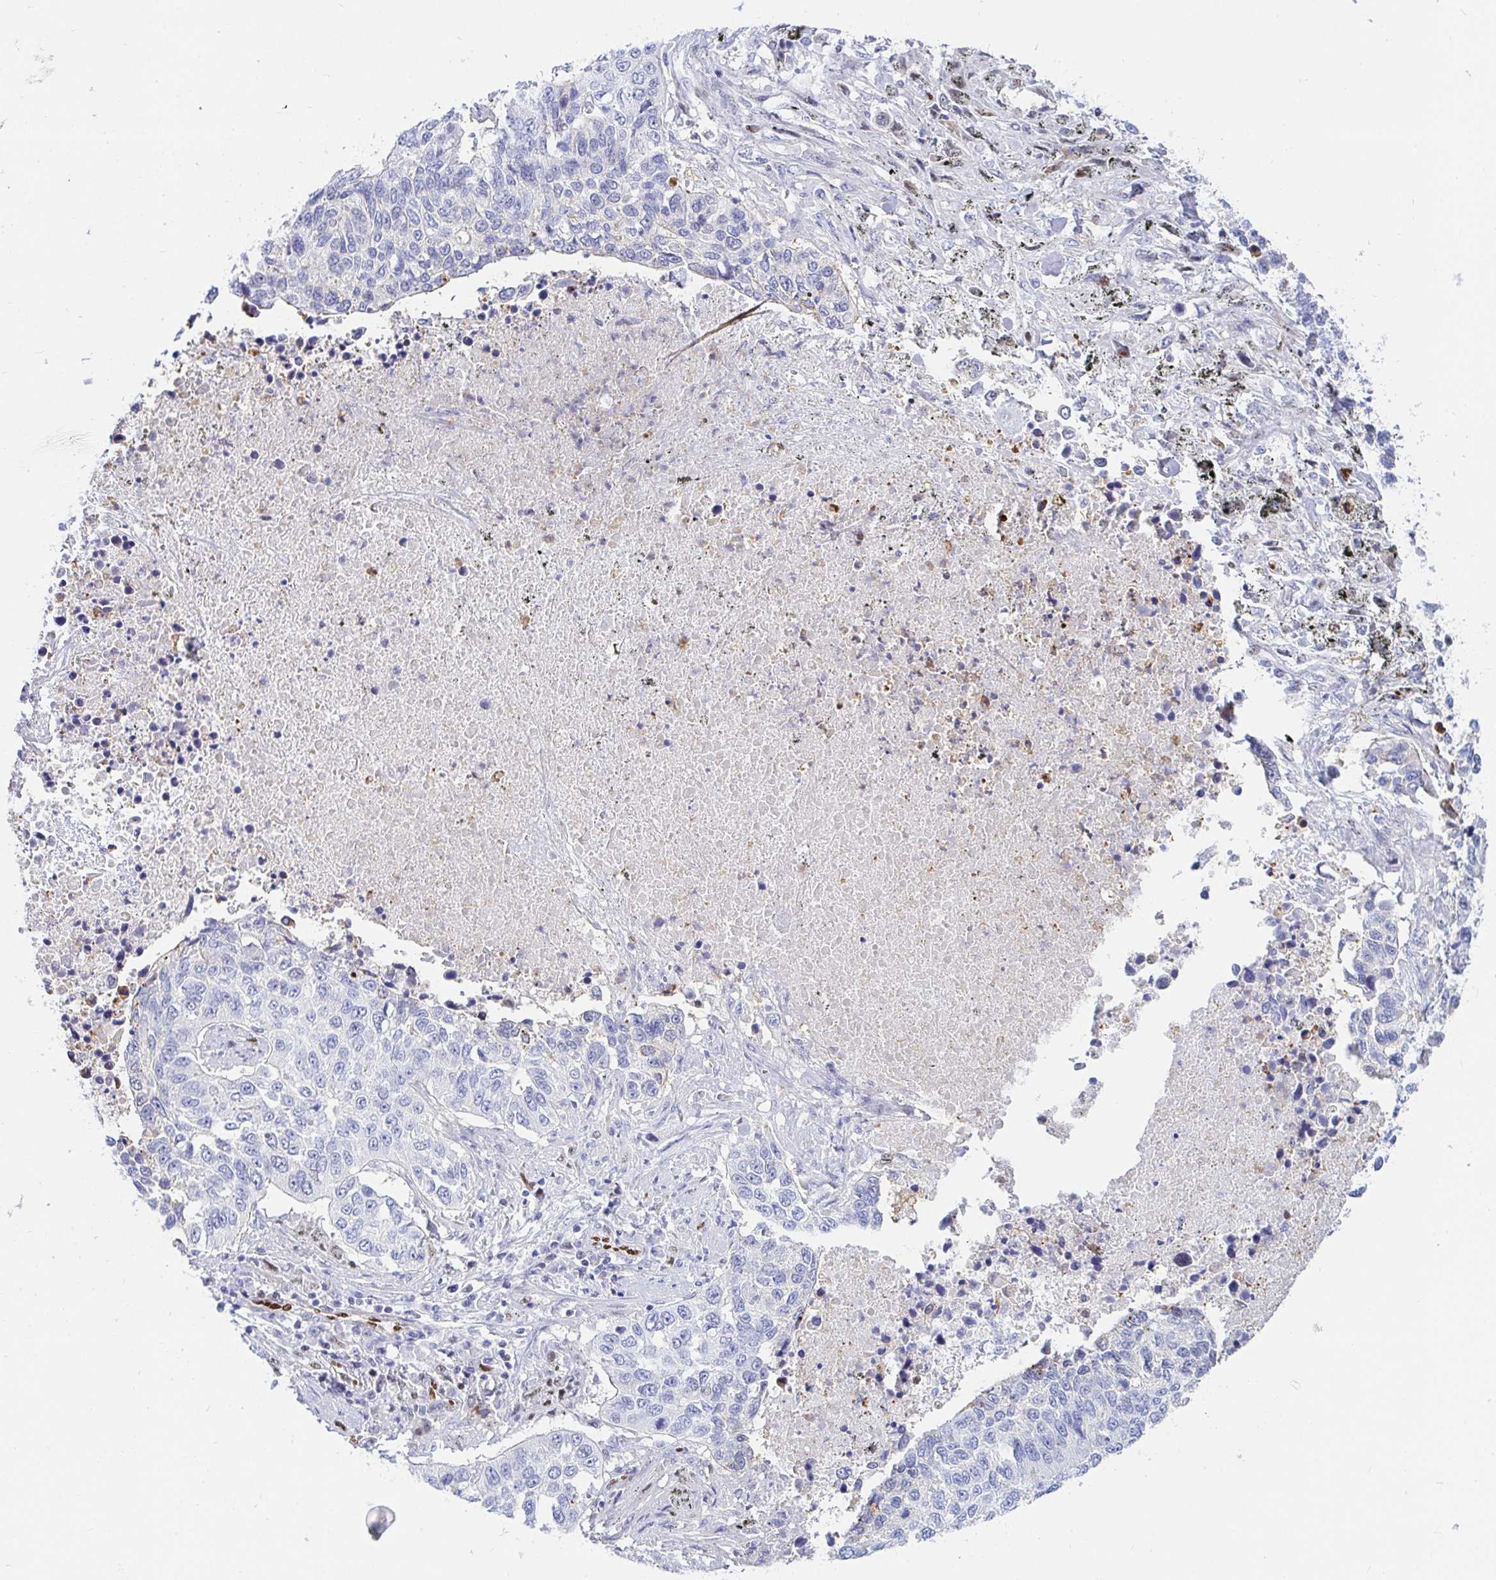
{"staining": {"intensity": "negative", "quantity": "none", "location": "none"}, "tissue": "lung cancer", "cell_type": "Tumor cells", "image_type": "cancer", "snomed": [{"axis": "morphology", "description": "Squamous cell carcinoma, NOS"}, {"axis": "topography", "description": "Lung"}], "caption": "Micrograph shows no protein staining in tumor cells of squamous cell carcinoma (lung) tissue.", "gene": "HINFP", "patient": {"sex": "male", "age": 62}}